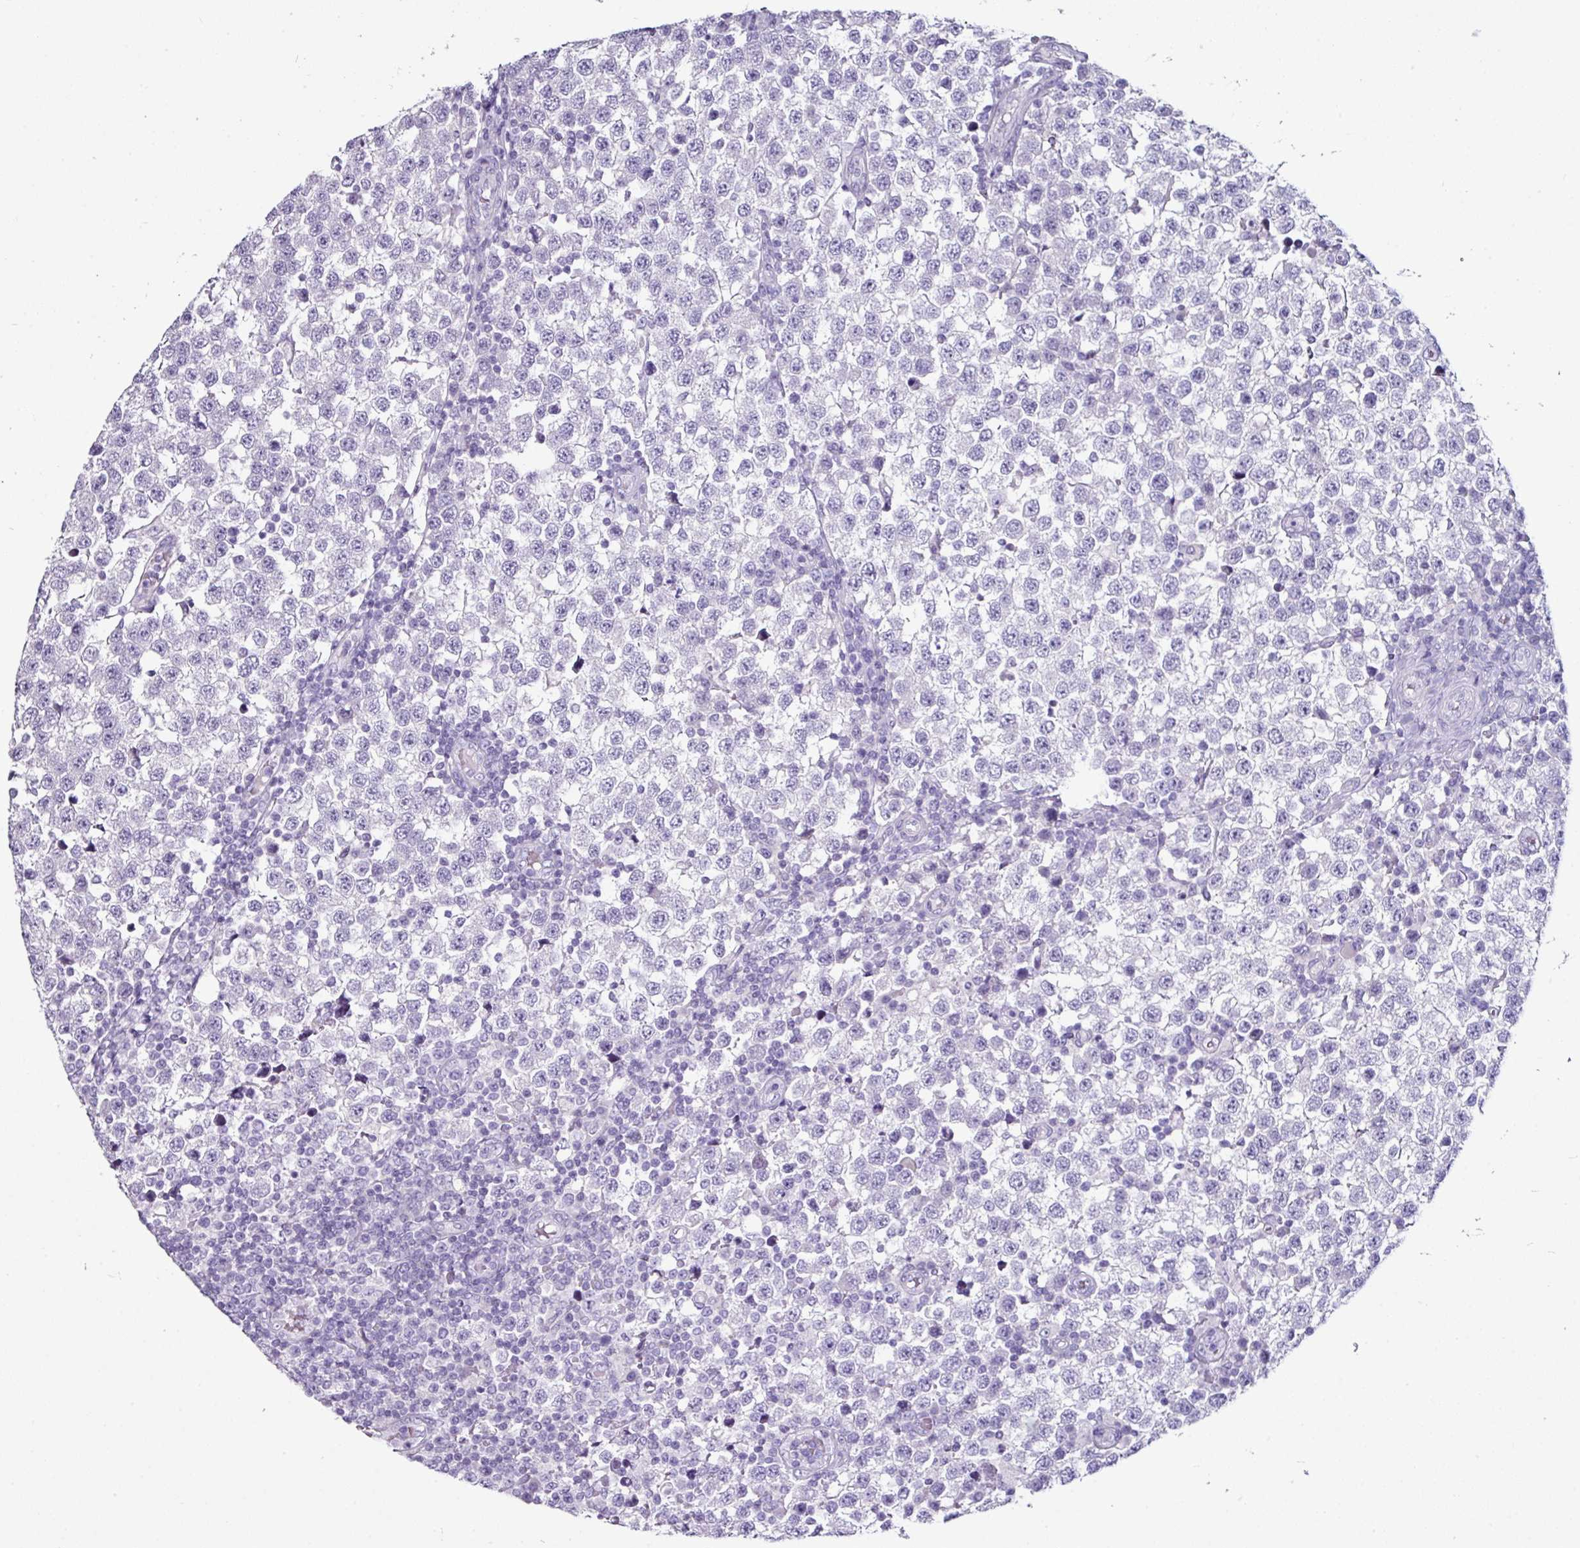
{"staining": {"intensity": "negative", "quantity": "none", "location": "none"}, "tissue": "testis cancer", "cell_type": "Tumor cells", "image_type": "cancer", "snomed": [{"axis": "morphology", "description": "Seminoma, NOS"}, {"axis": "topography", "description": "Testis"}], "caption": "This is an immunohistochemistry micrograph of human testis cancer. There is no expression in tumor cells.", "gene": "GLP2R", "patient": {"sex": "male", "age": 34}}